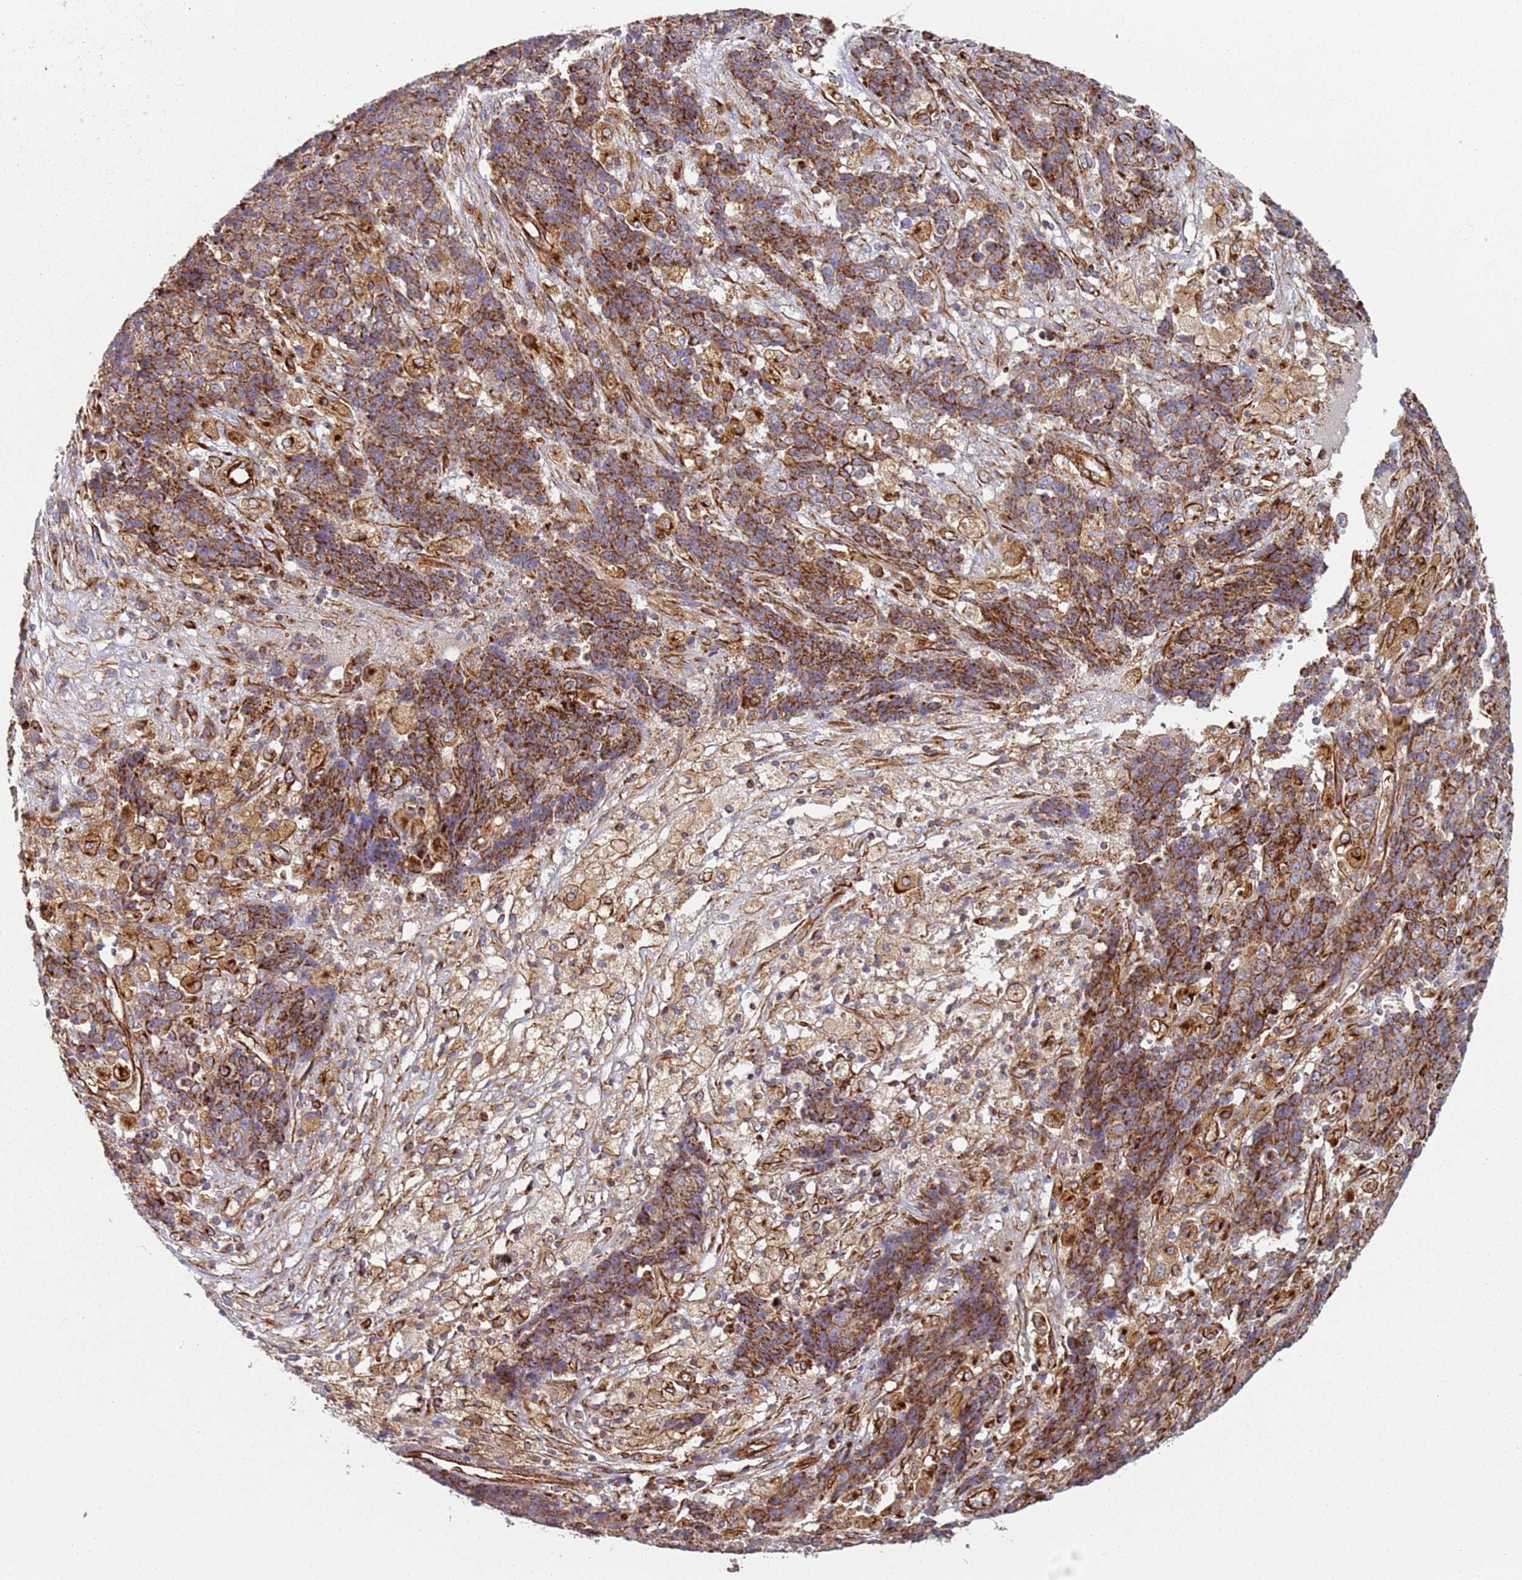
{"staining": {"intensity": "moderate", "quantity": ">75%", "location": "cytoplasmic/membranous"}, "tissue": "ovarian cancer", "cell_type": "Tumor cells", "image_type": "cancer", "snomed": [{"axis": "morphology", "description": "Carcinoma, endometroid"}, {"axis": "topography", "description": "Ovary"}], "caption": "A histopathology image showing moderate cytoplasmic/membranous positivity in about >75% of tumor cells in ovarian cancer (endometroid carcinoma), as visualized by brown immunohistochemical staining.", "gene": "SNAPIN", "patient": {"sex": "female", "age": 42}}